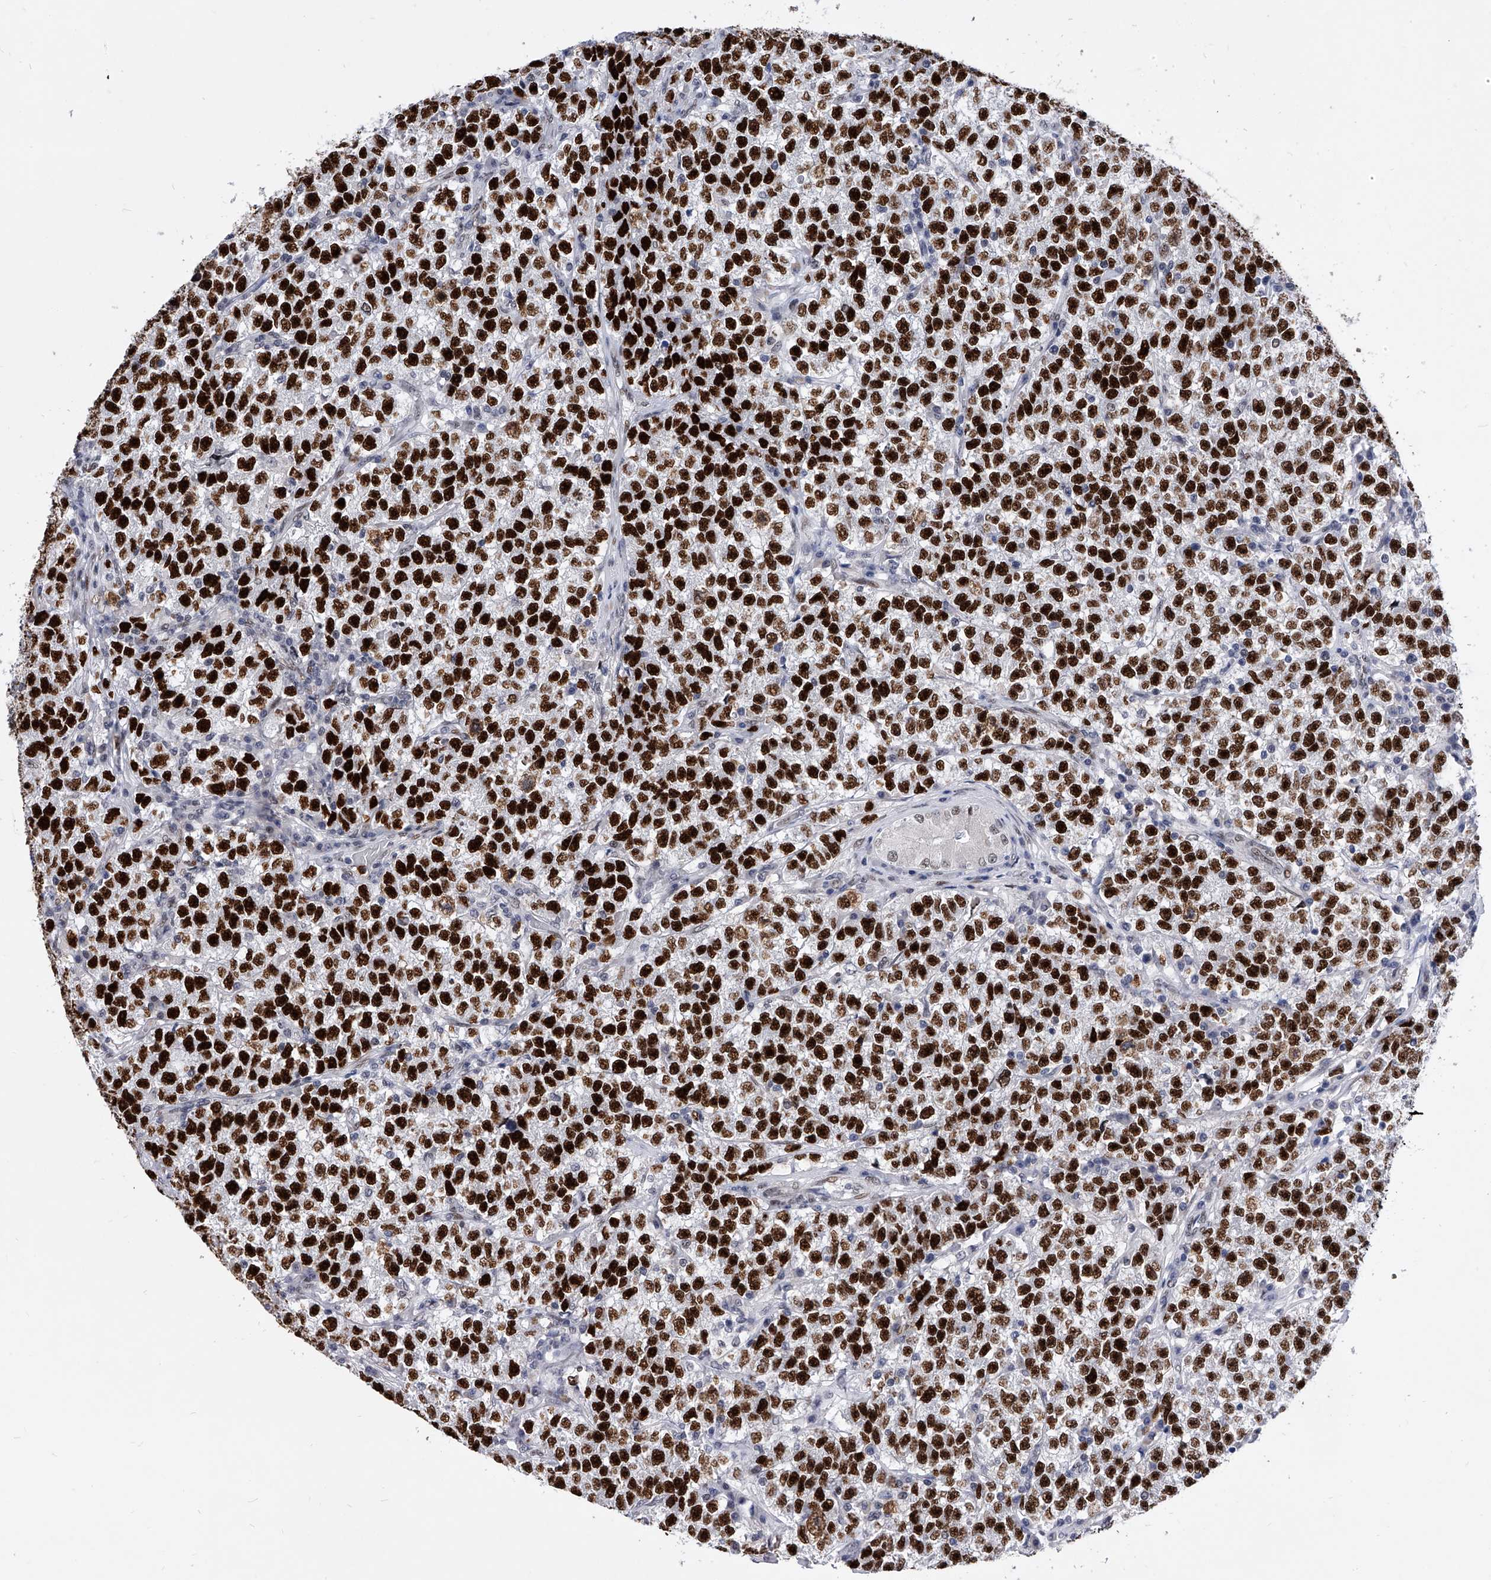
{"staining": {"intensity": "strong", "quantity": ">75%", "location": "nuclear"}, "tissue": "testis cancer", "cell_type": "Tumor cells", "image_type": "cancer", "snomed": [{"axis": "morphology", "description": "Seminoma, NOS"}, {"axis": "topography", "description": "Testis"}], "caption": "The histopathology image reveals staining of seminoma (testis), revealing strong nuclear protein staining (brown color) within tumor cells.", "gene": "TESK2", "patient": {"sex": "male", "age": 22}}